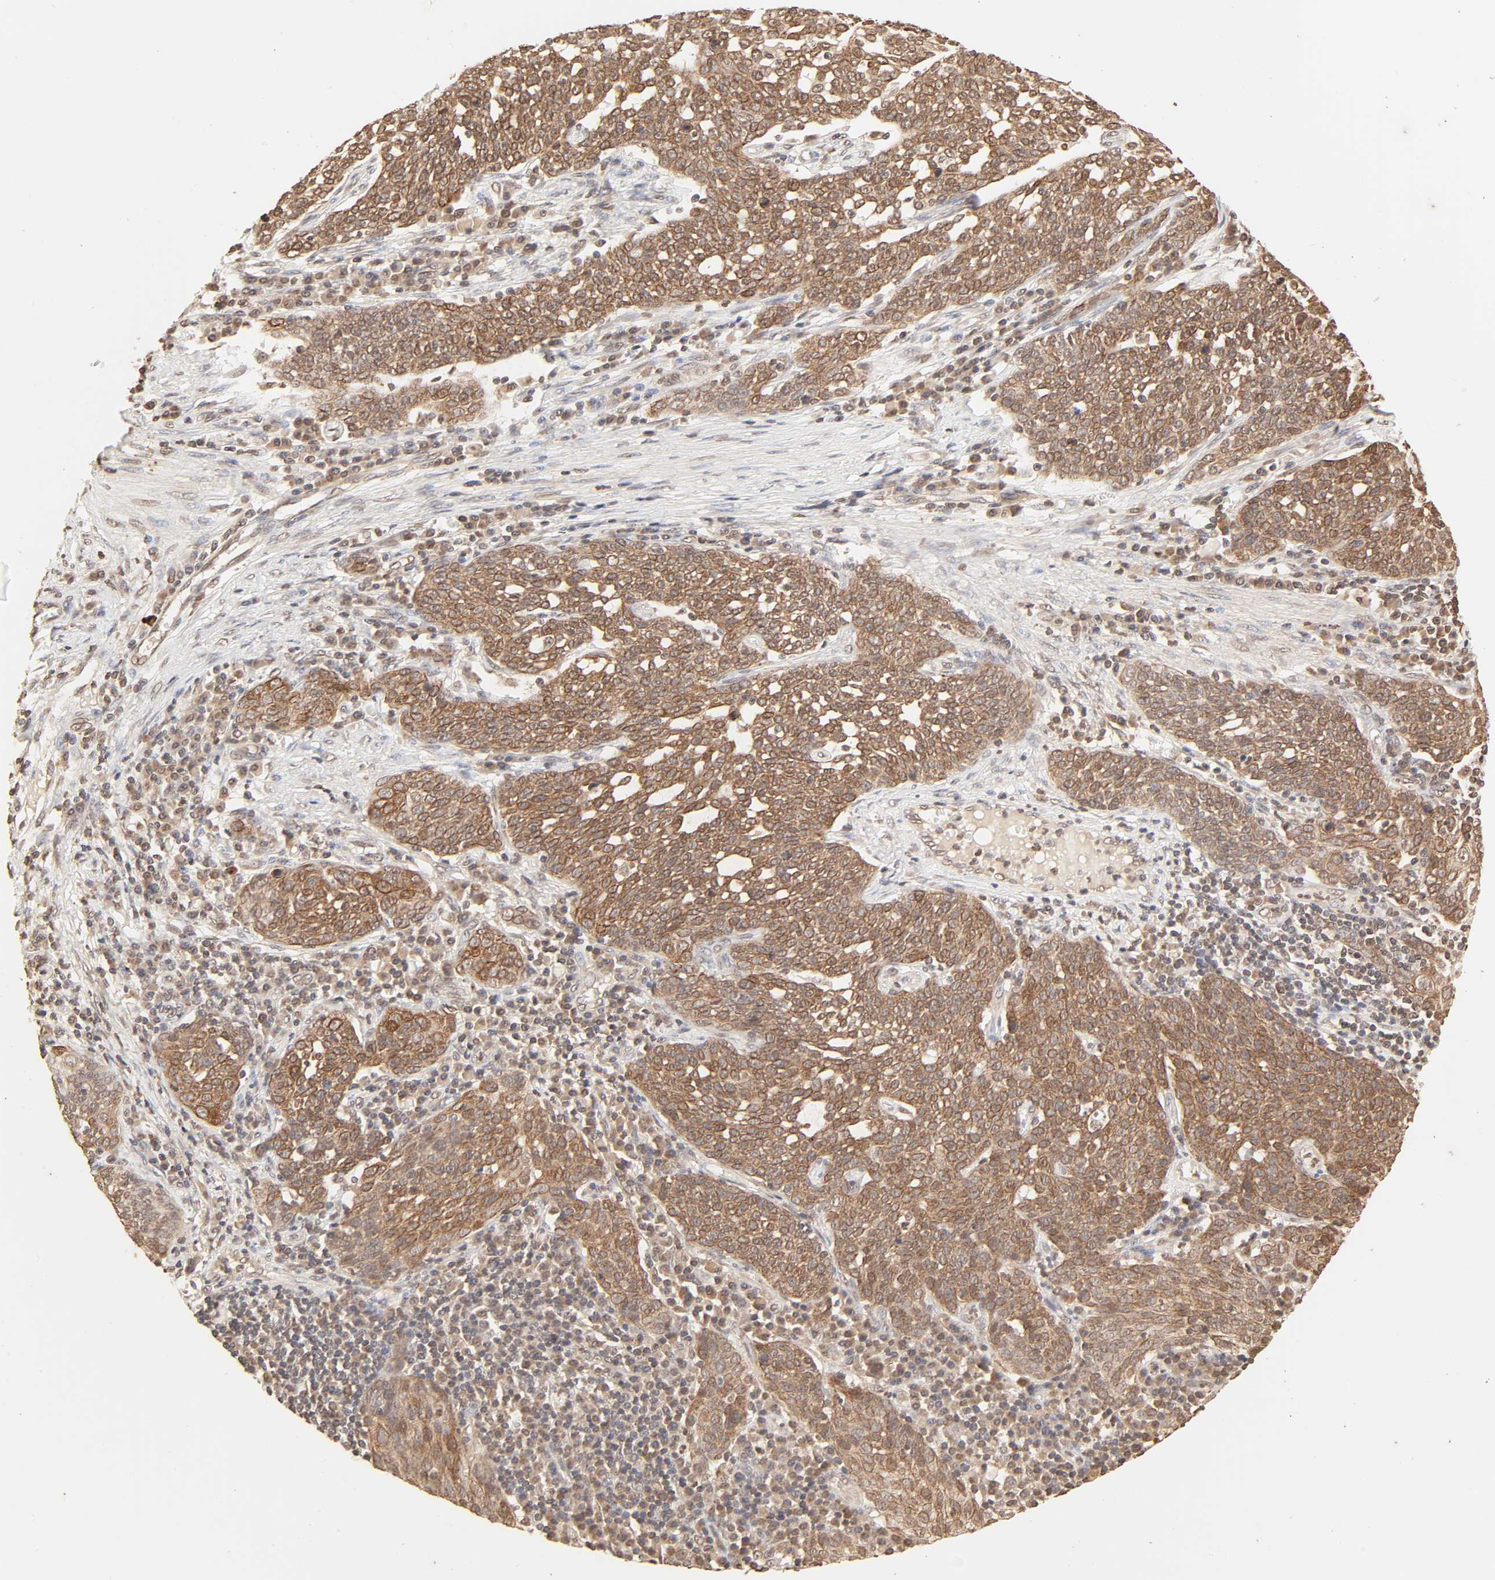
{"staining": {"intensity": "strong", "quantity": ">75%", "location": "cytoplasmic/membranous,nuclear"}, "tissue": "cervical cancer", "cell_type": "Tumor cells", "image_type": "cancer", "snomed": [{"axis": "morphology", "description": "Squamous cell carcinoma, NOS"}, {"axis": "topography", "description": "Cervix"}], "caption": "There is high levels of strong cytoplasmic/membranous and nuclear positivity in tumor cells of cervical cancer, as demonstrated by immunohistochemical staining (brown color).", "gene": "TBL1X", "patient": {"sex": "female", "age": 34}}